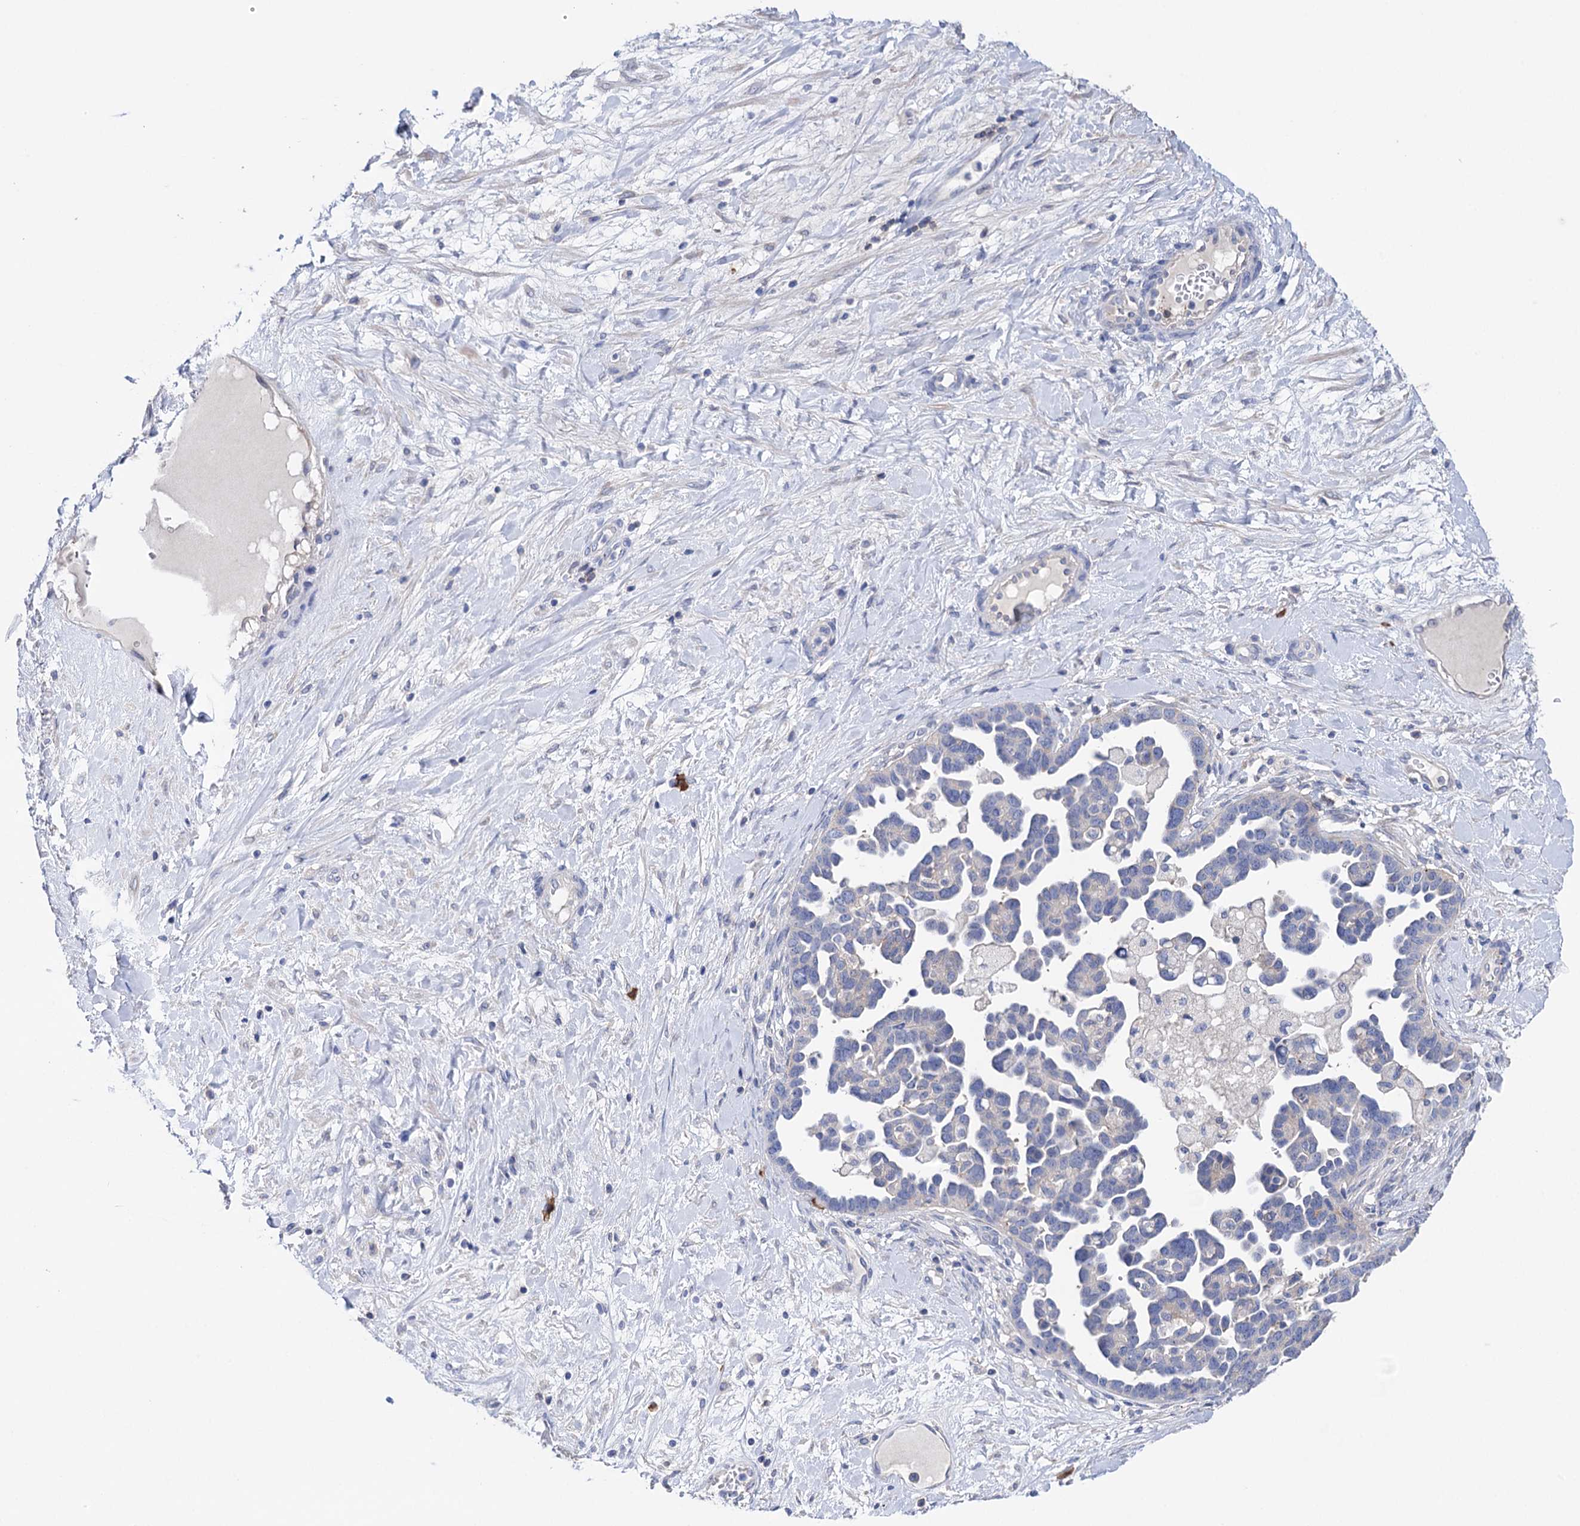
{"staining": {"intensity": "negative", "quantity": "none", "location": "none"}, "tissue": "ovarian cancer", "cell_type": "Tumor cells", "image_type": "cancer", "snomed": [{"axis": "morphology", "description": "Cystadenocarcinoma, serous, NOS"}, {"axis": "topography", "description": "Ovary"}], "caption": "Photomicrograph shows no significant protein staining in tumor cells of serous cystadenocarcinoma (ovarian). (Brightfield microscopy of DAB immunohistochemistry at high magnification).", "gene": "BBS4", "patient": {"sex": "female", "age": 54}}